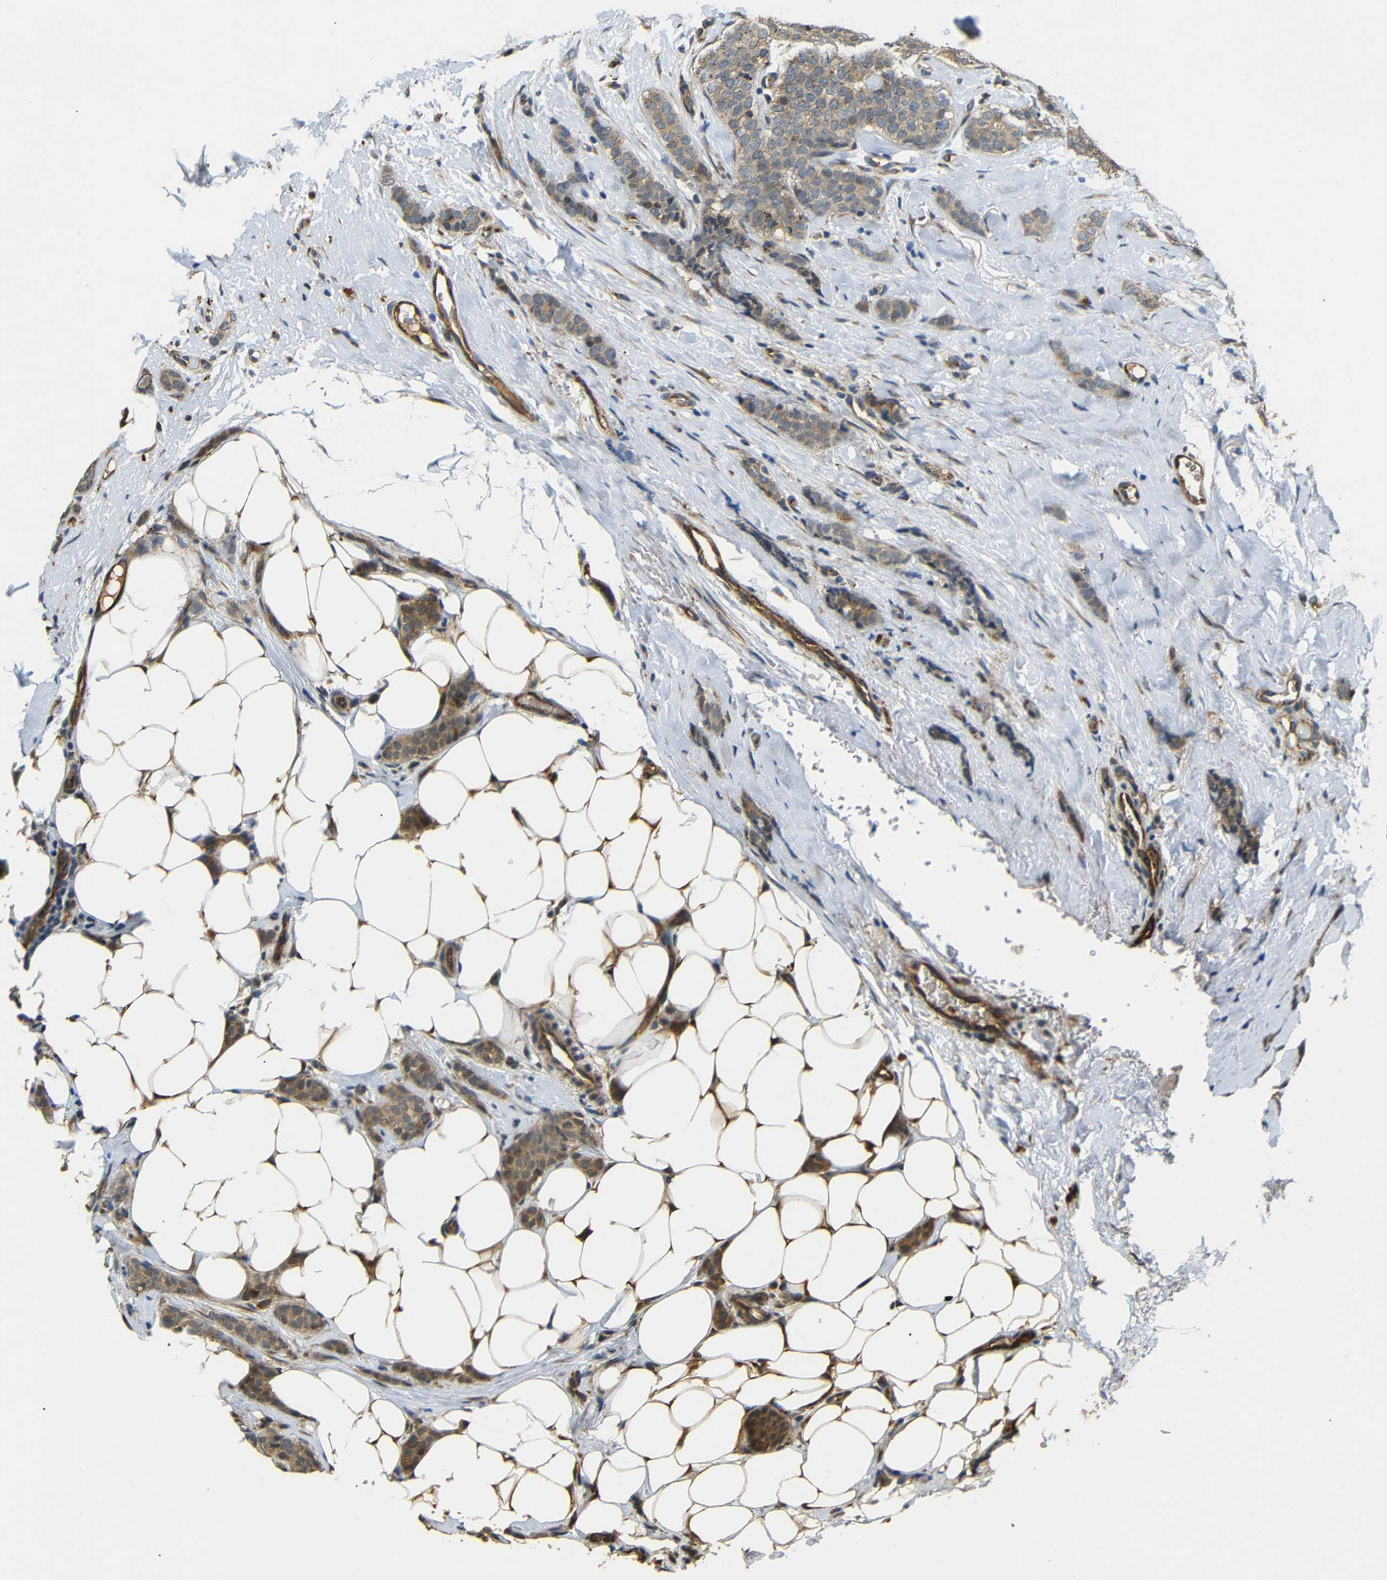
{"staining": {"intensity": "weak", "quantity": ">75%", "location": "cytoplasmic/membranous"}, "tissue": "breast cancer", "cell_type": "Tumor cells", "image_type": "cancer", "snomed": [{"axis": "morphology", "description": "Lobular carcinoma"}, {"axis": "topography", "description": "Skin"}, {"axis": "topography", "description": "Breast"}], "caption": "Immunohistochemistry (IHC) (DAB (3,3'-diaminobenzidine)) staining of human breast cancer (lobular carcinoma) displays weak cytoplasmic/membranous protein positivity in approximately >75% of tumor cells.", "gene": "ATP7A", "patient": {"sex": "female", "age": 46}}